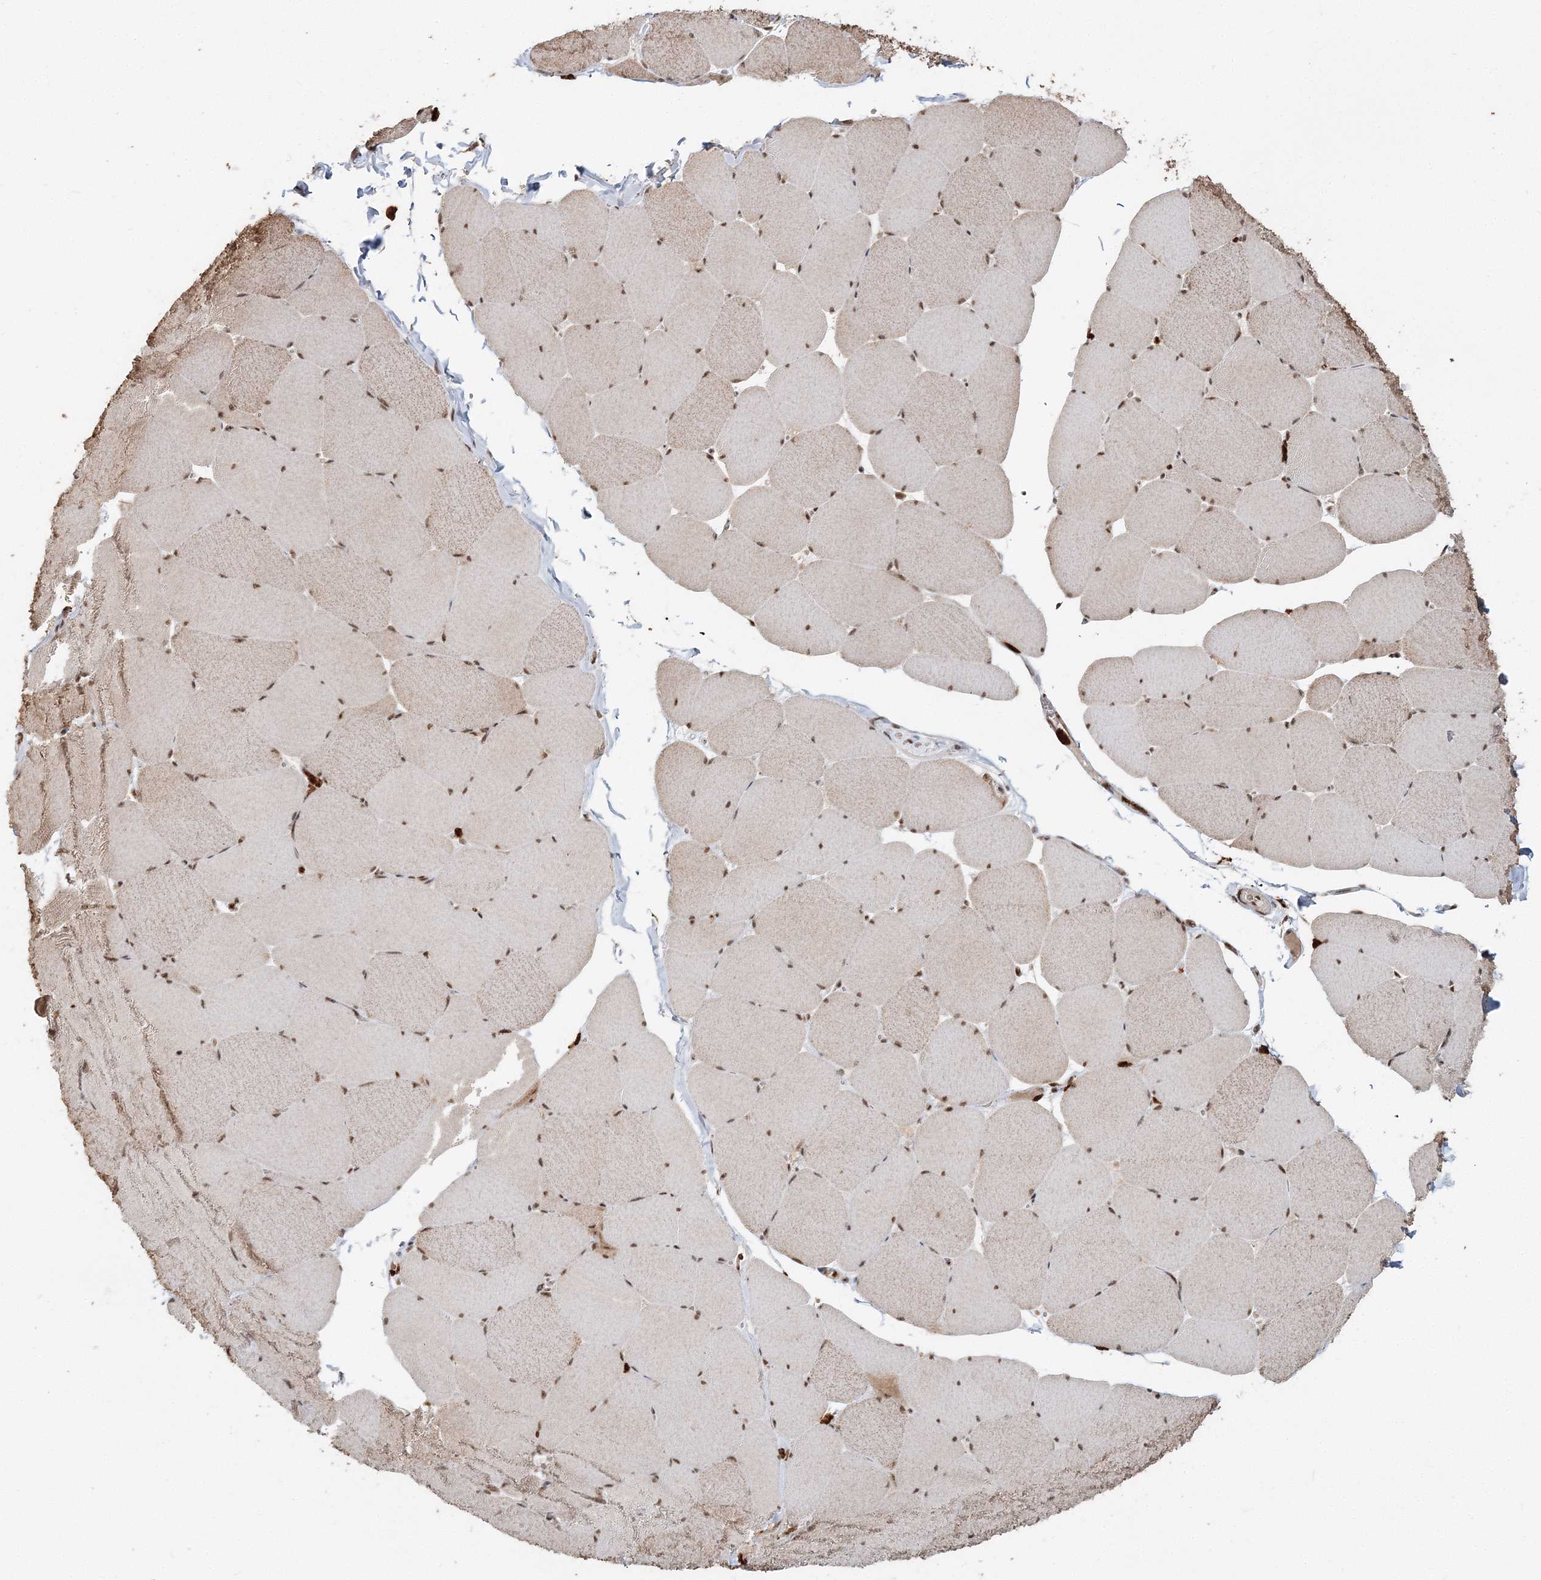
{"staining": {"intensity": "moderate", "quantity": ">75%", "location": "cytoplasmic/membranous,nuclear"}, "tissue": "skeletal muscle", "cell_type": "Myocytes", "image_type": "normal", "snomed": [{"axis": "morphology", "description": "Normal tissue, NOS"}, {"axis": "topography", "description": "Skeletal muscle"}, {"axis": "topography", "description": "Head-Neck"}], "caption": "An immunohistochemistry histopathology image of unremarkable tissue is shown. Protein staining in brown labels moderate cytoplasmic/membranous,nuclear positivity in skeletal muscle within myocytes. Ihc stains the protein in brown and the nuclei are stained blue.", "gene": "ENSG00000290315", "patient": {"sex": "male", "age": 66}}